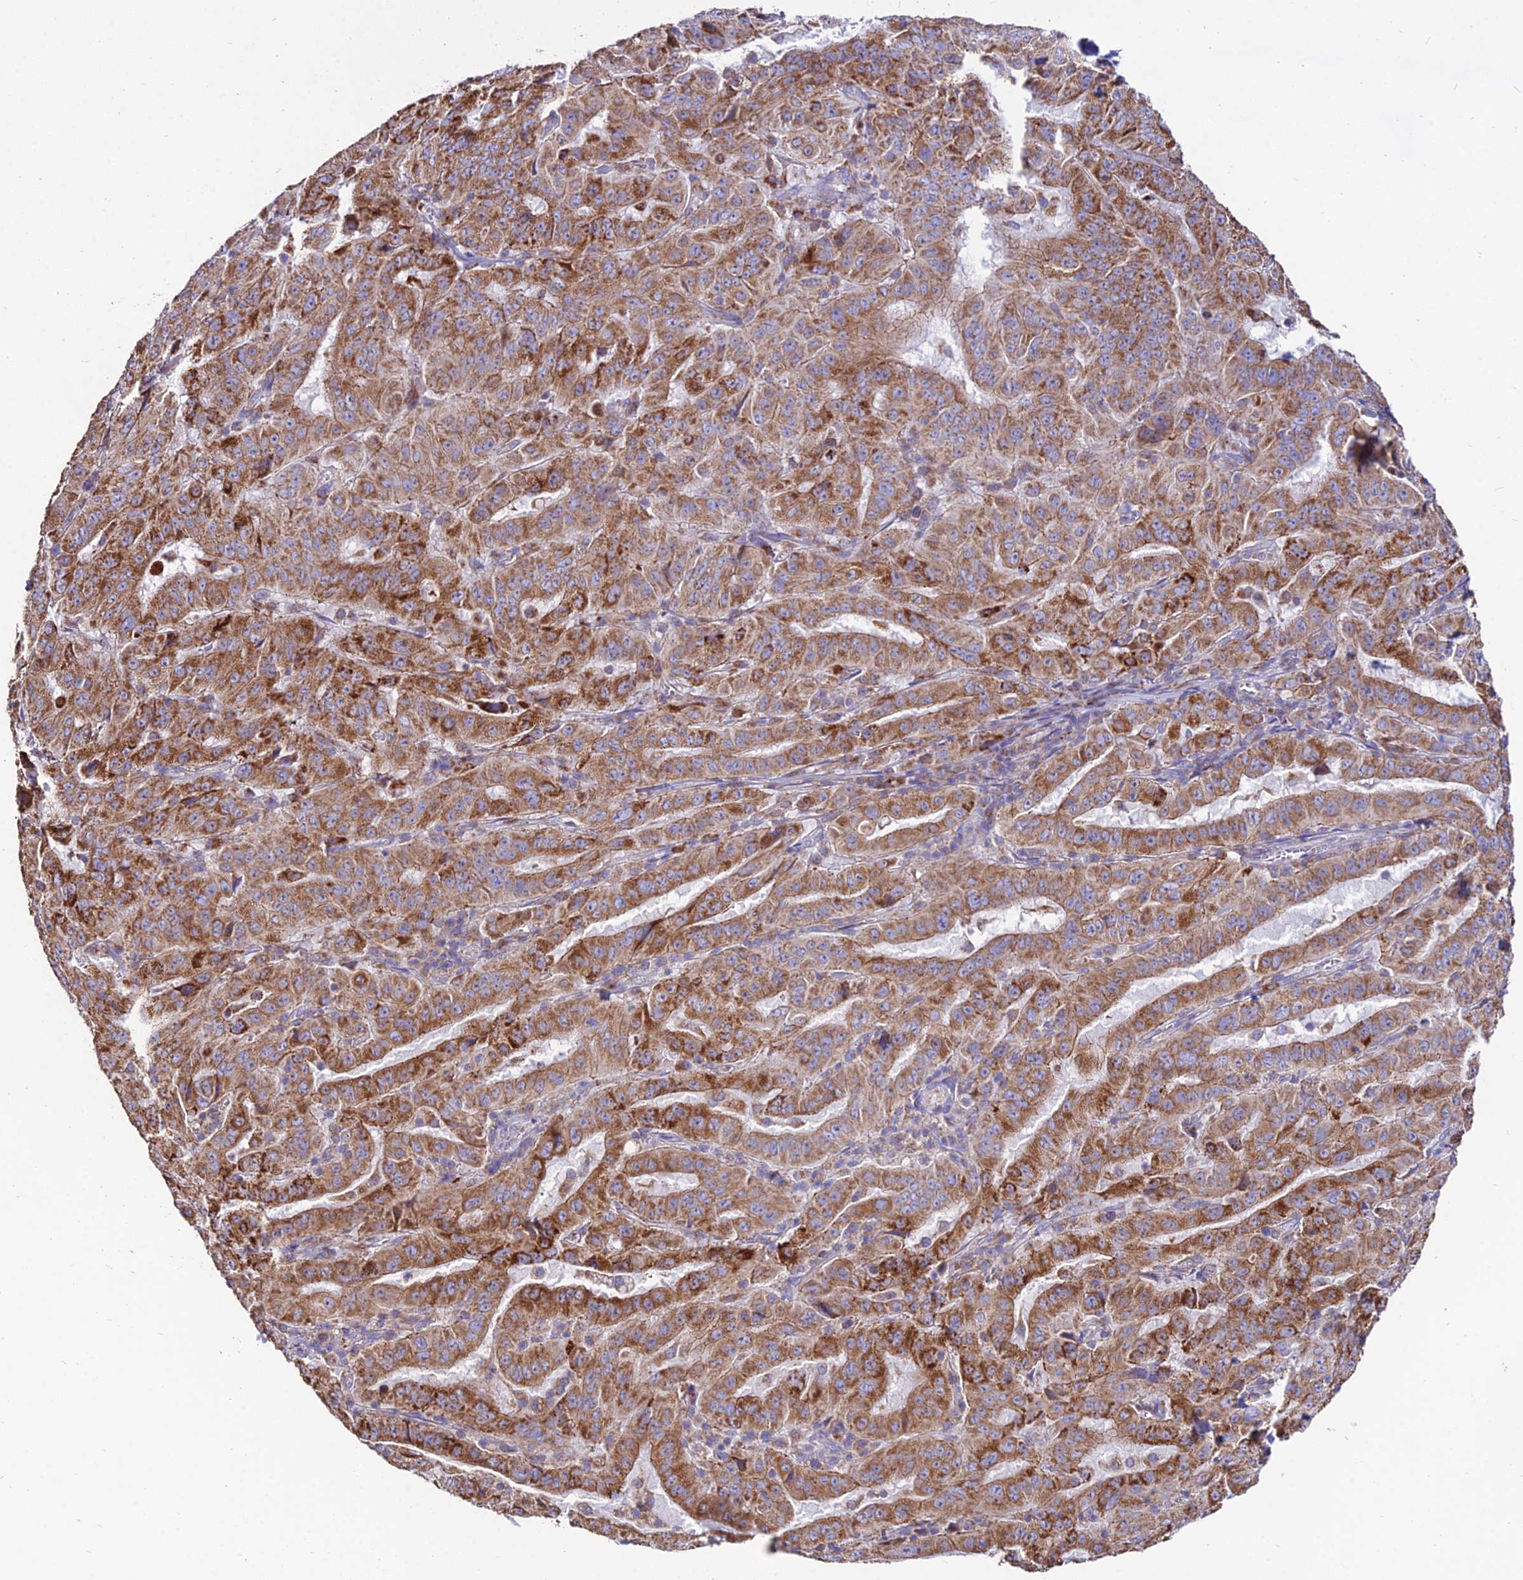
{"staining": {"intensity": "moderate", "quantity": ">75%", "location": "cytoplasmic/membranous"}, "tissue": "pancreatic cancer", "cell_type": "Tumor cells", "image_type": "cancer", "snomed": [{"axis": "morphology", "description": "Adenocarcinoma, NOS"}, {"axis": "topography", "description": "Pancreas"}], "caption": "Moderate cytoplasmic/membranous positivity is appreciated in approximately >75% of tumor cells in adenocarcinoma (pancreatic).", "gene": "PNLIPRP3", "patient": {"sex": "male", "age": 63}}